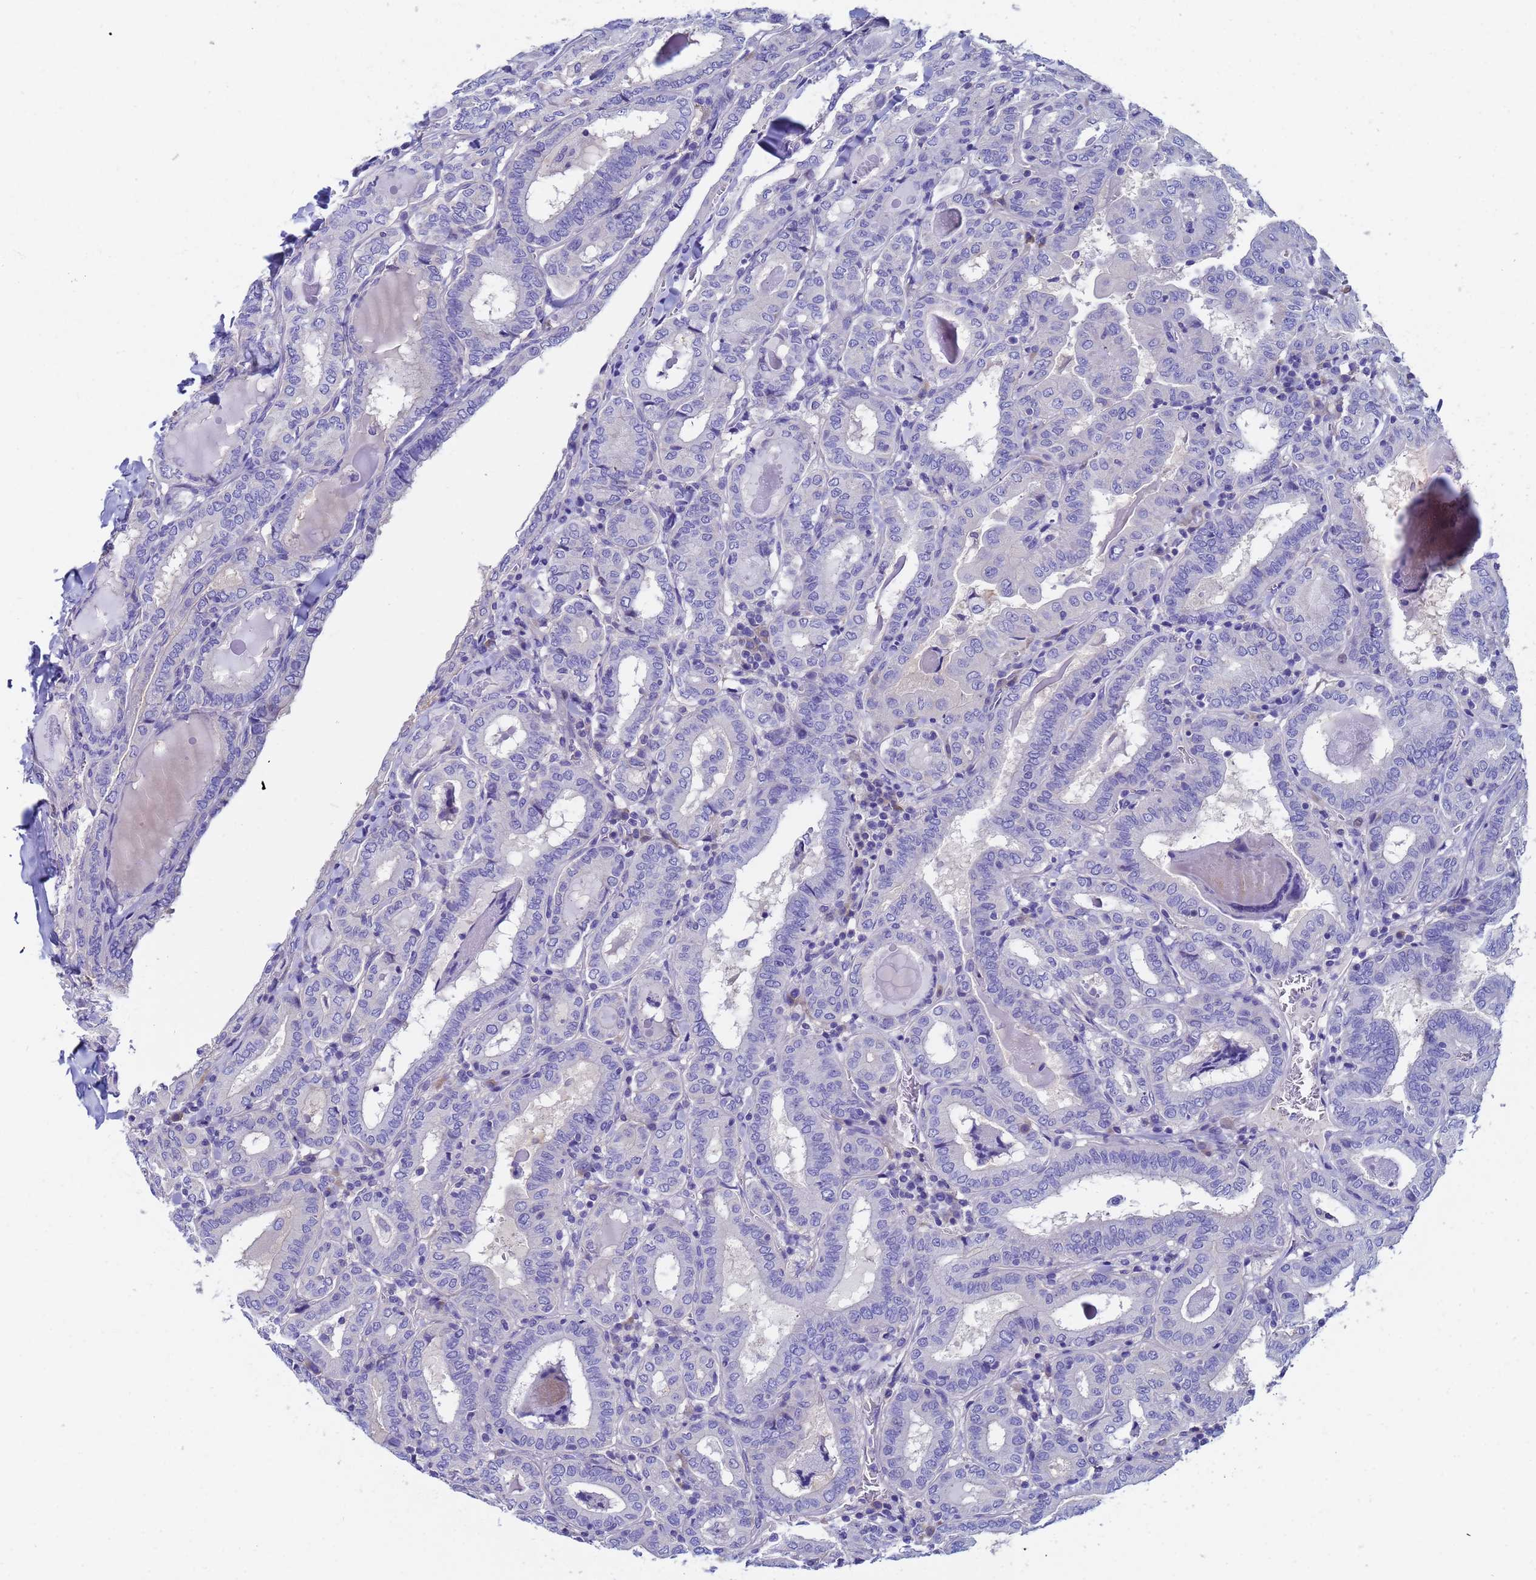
{"staining": {"intensity": "negative", "quantity": "none", "location": "none"}, "tissue": "thyroid cancer", "cell_type": "Tumor cells", "image_type": "cancer", "snomed": [{"axis": "morphology", "description": "Papillary adenocarcinoma, NOS"}, {"axis": "topography", "description": "Thyroid gland"}], "caption": "Immunohistochemical staining of human thyroid cancer exhibits no significant positivity in tumor cells.", "gene": "UBE2O", "patient": {"sex": "female", "age": 72}}